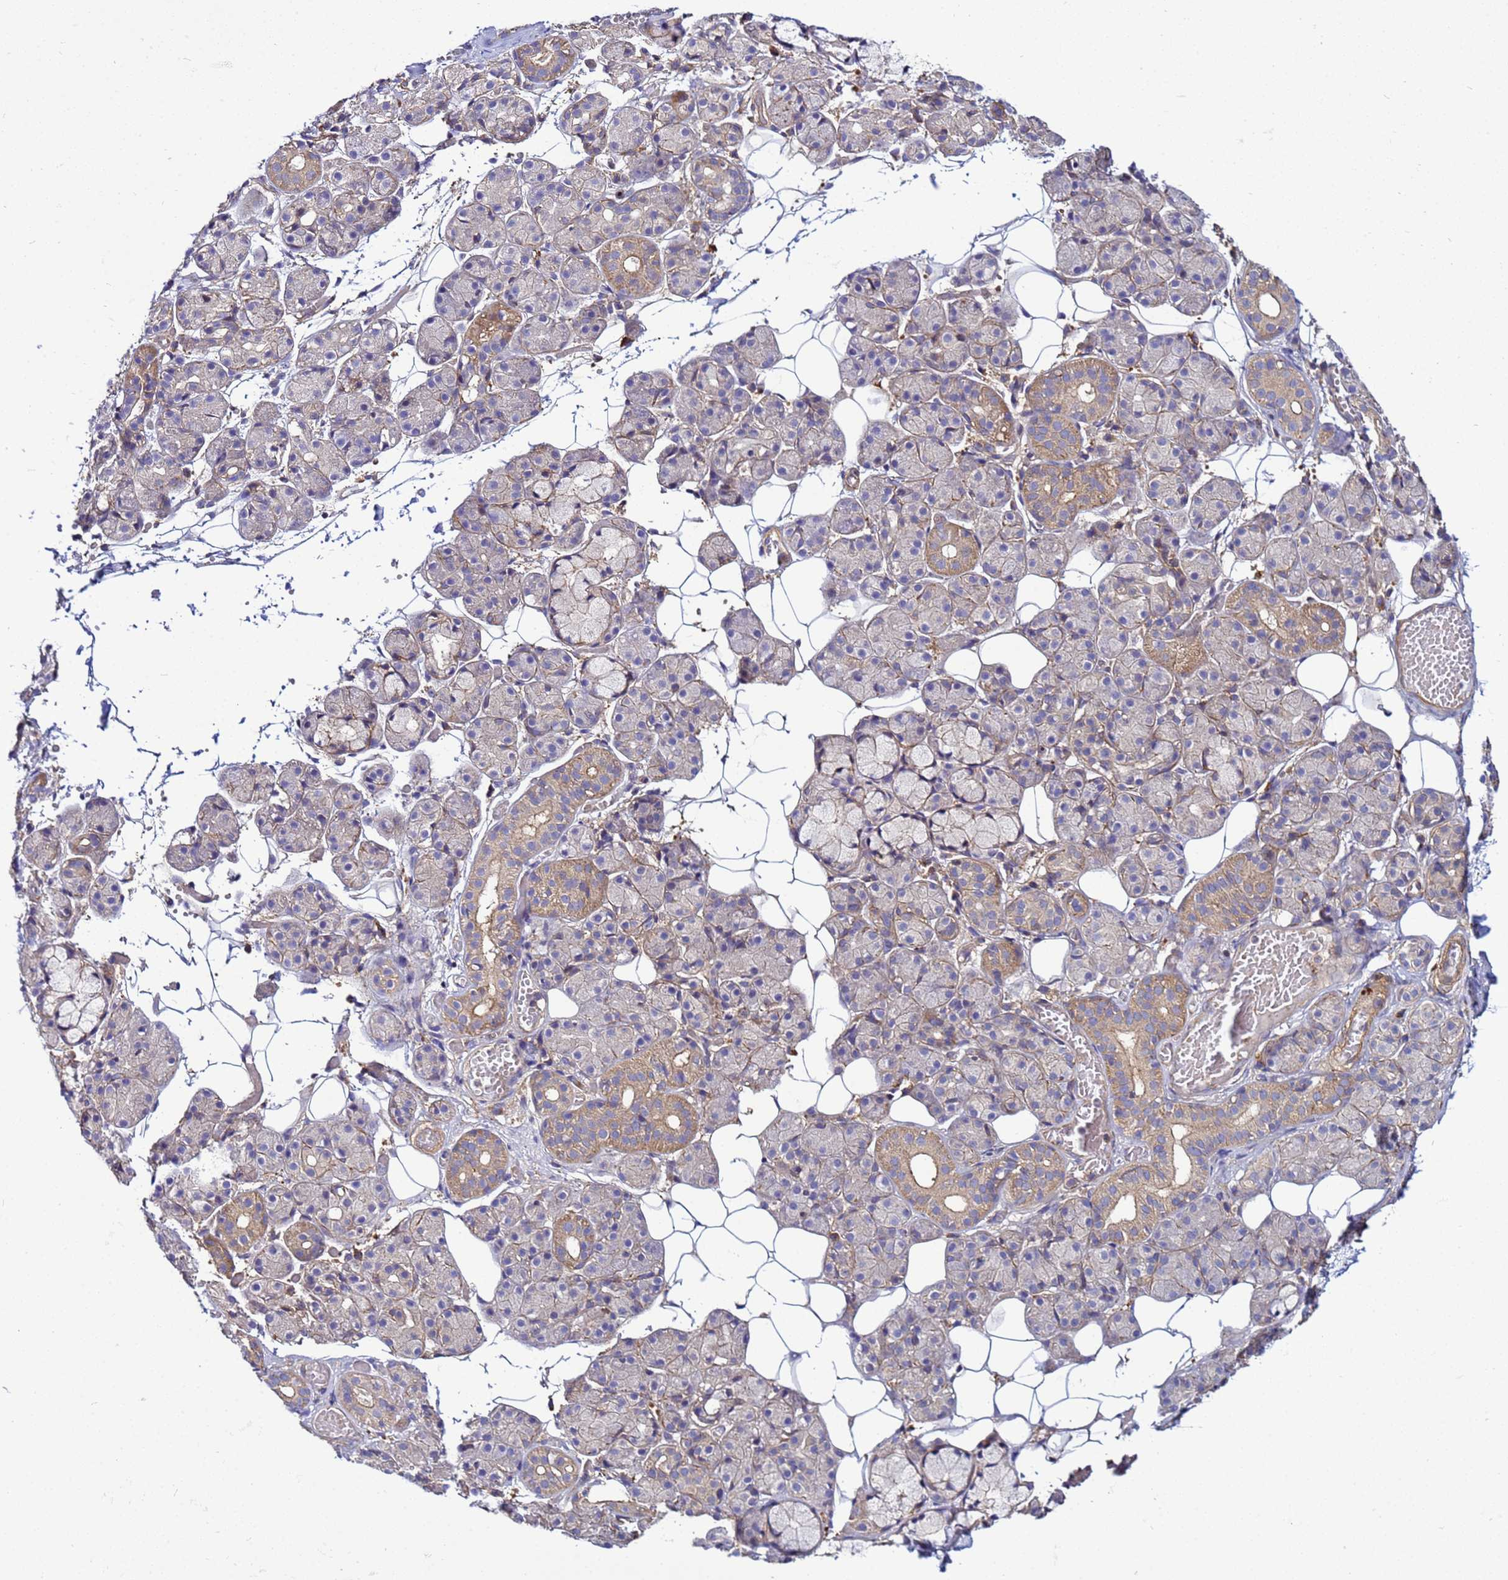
{"staining": {"intensity": "moderate", "quantity": "<25%", "location": "cytoplasmic/membranous"}, "tissue": "salivary gland", "cell_type": "Glandular cells", "image_type": "normal", "snomed": [{"axis": "morphology", "description": "Normal tissue, NOS"}, {"axis": "topography", "description": "Salivary gland"}], "caption": "Glandular cells display moderate cytoplasmic/membranous staining in approximately <25% of cells in benign salivary gland.", "gene": "STK38L", "patient": {"sex": "male", "age": 63}}